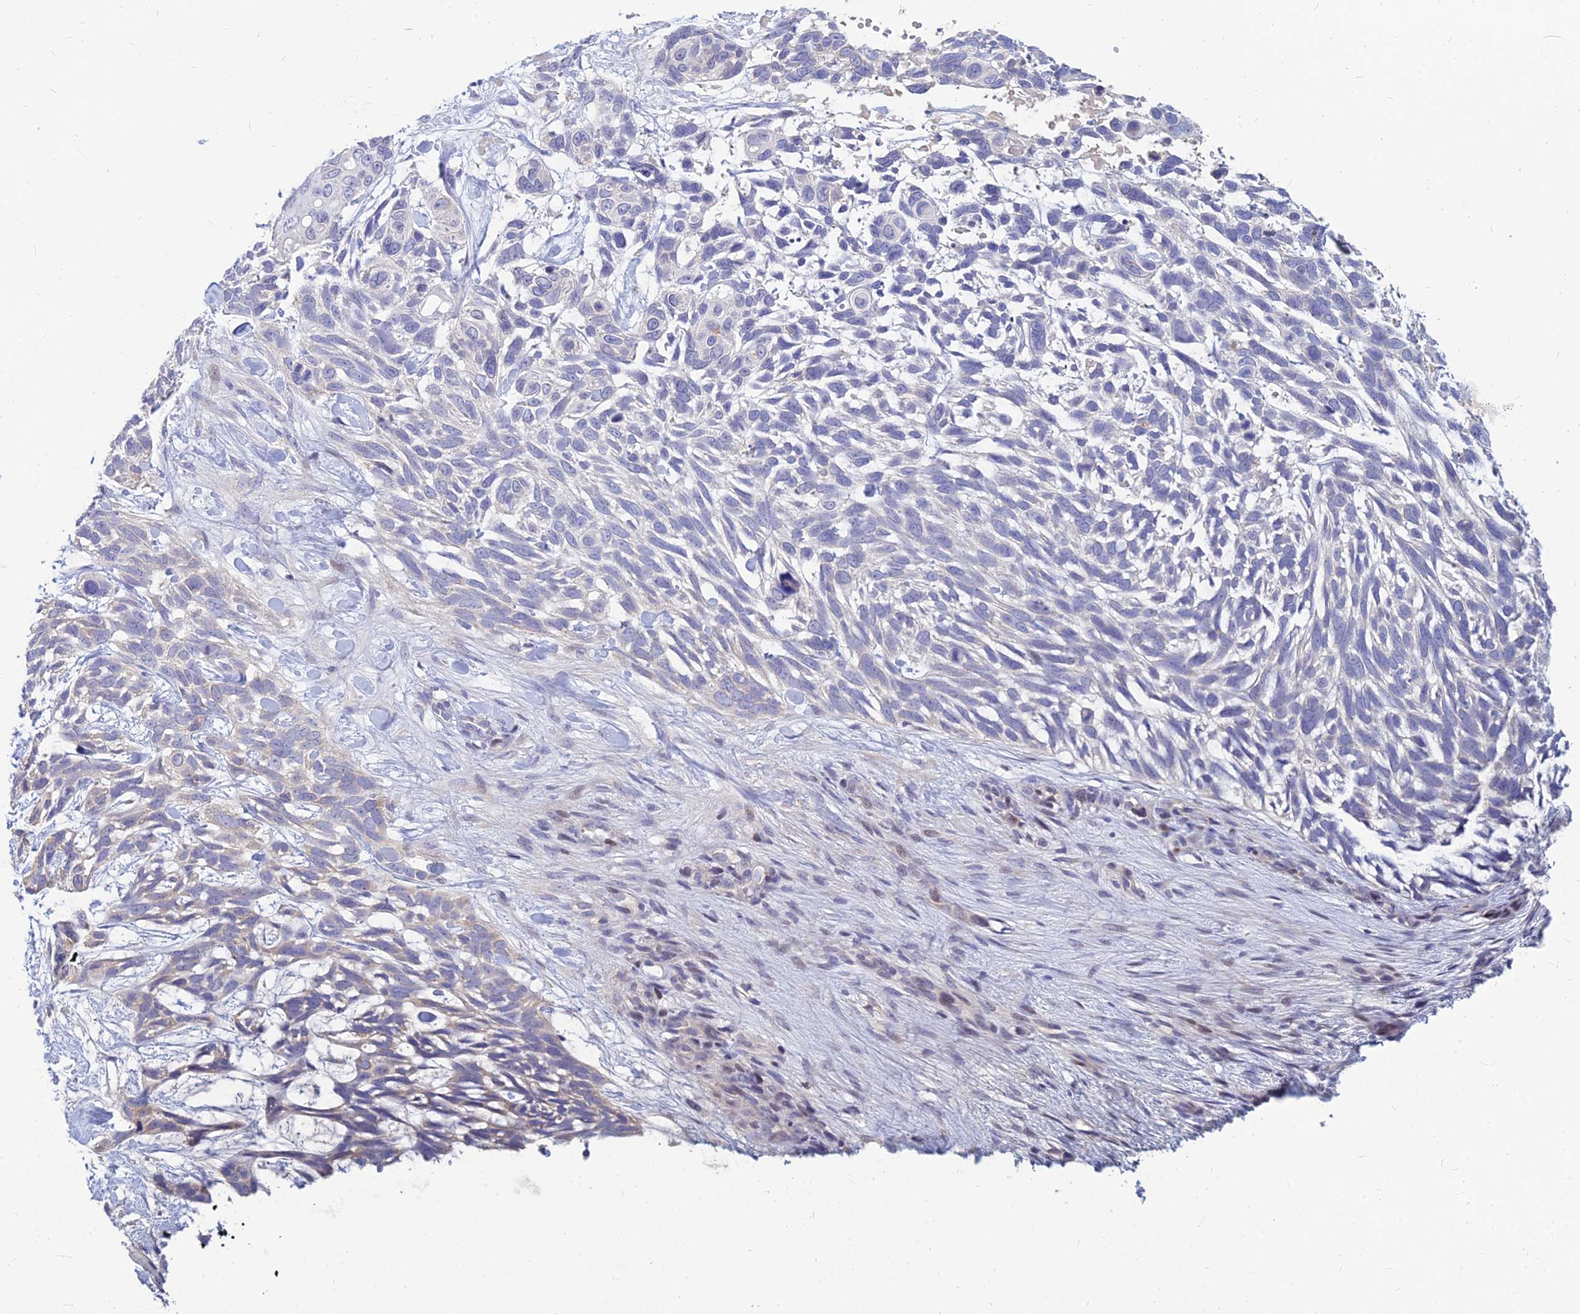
{"staining": {"intensity": "weak", "quantity": "<25%", "location": "cytoplasmic/membranous"}, "tissue": "skin cancer", "cell_type": "Tumor cells", "image_type": "cancer", "snomed": [{"axis": "morphology", "description": "Basal cell carcinoma"}, {"axis": "topography", "description": "Skin"}], "caption": "The IHC photomicrograph has no significant expression in tumor cells of skin cancer (basal cell carcinoma) tissue. Nuclei are stained in blue.", "gene": "GOLGA6D", "patient": {"sex": "male", "age": 88}}